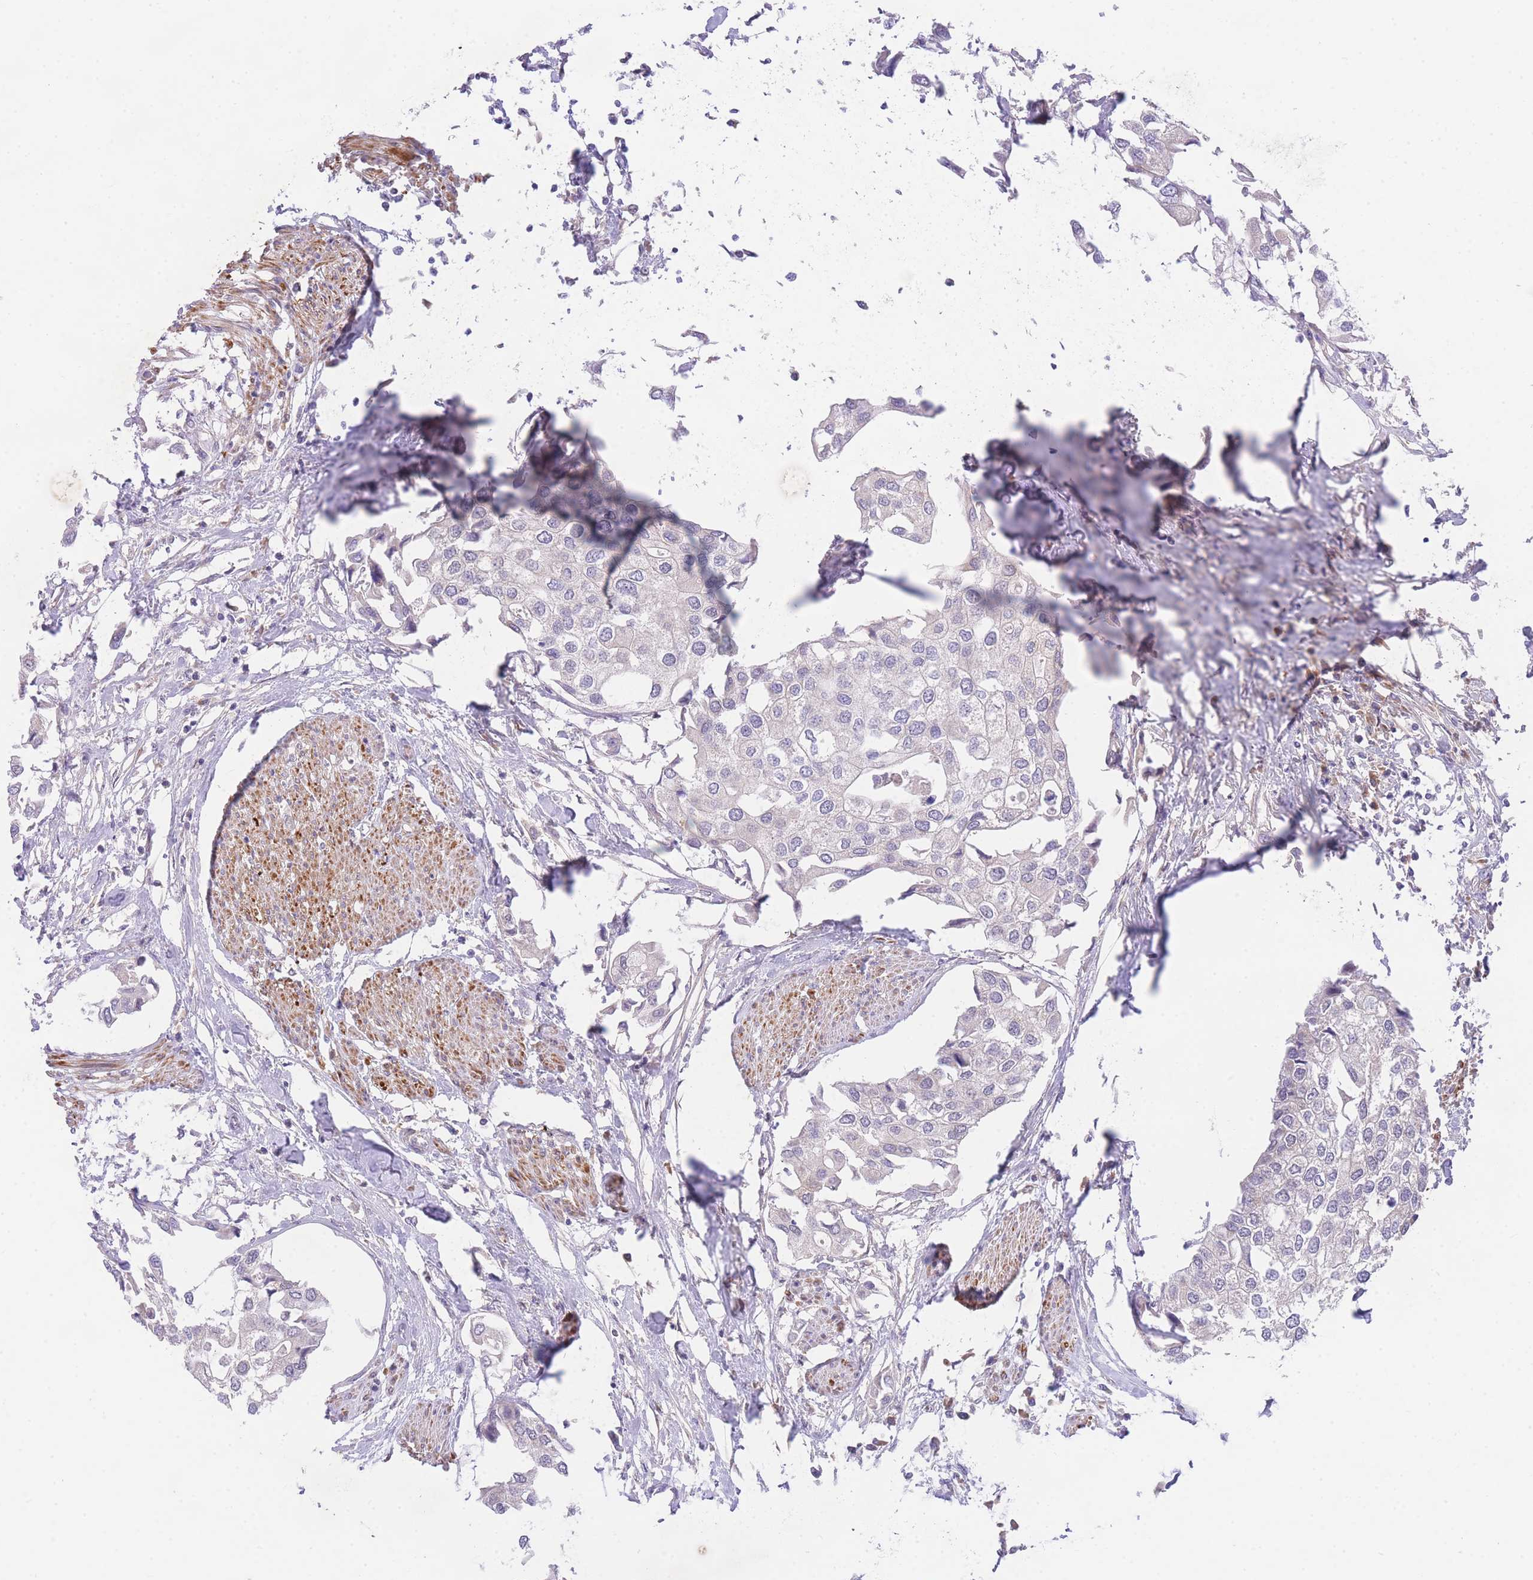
{"staining": {"intensity": "negative", "quantity": "none", "location": "none"}, "tissue": "urothelial cancer", "cell_type": "Tumor cells", "image_type": "cancer", "snomed": [{"axis": "morphology", "description": "Urothelial carcinoma, High grade"}, {"axis": "topography", "description": "Urinary bladder"}], "caption": "IHC of urothelial cancer shows no expression in tumor cells.", "gene": "SLC25A33", "patient": {"sex": "male", "age": 64}}